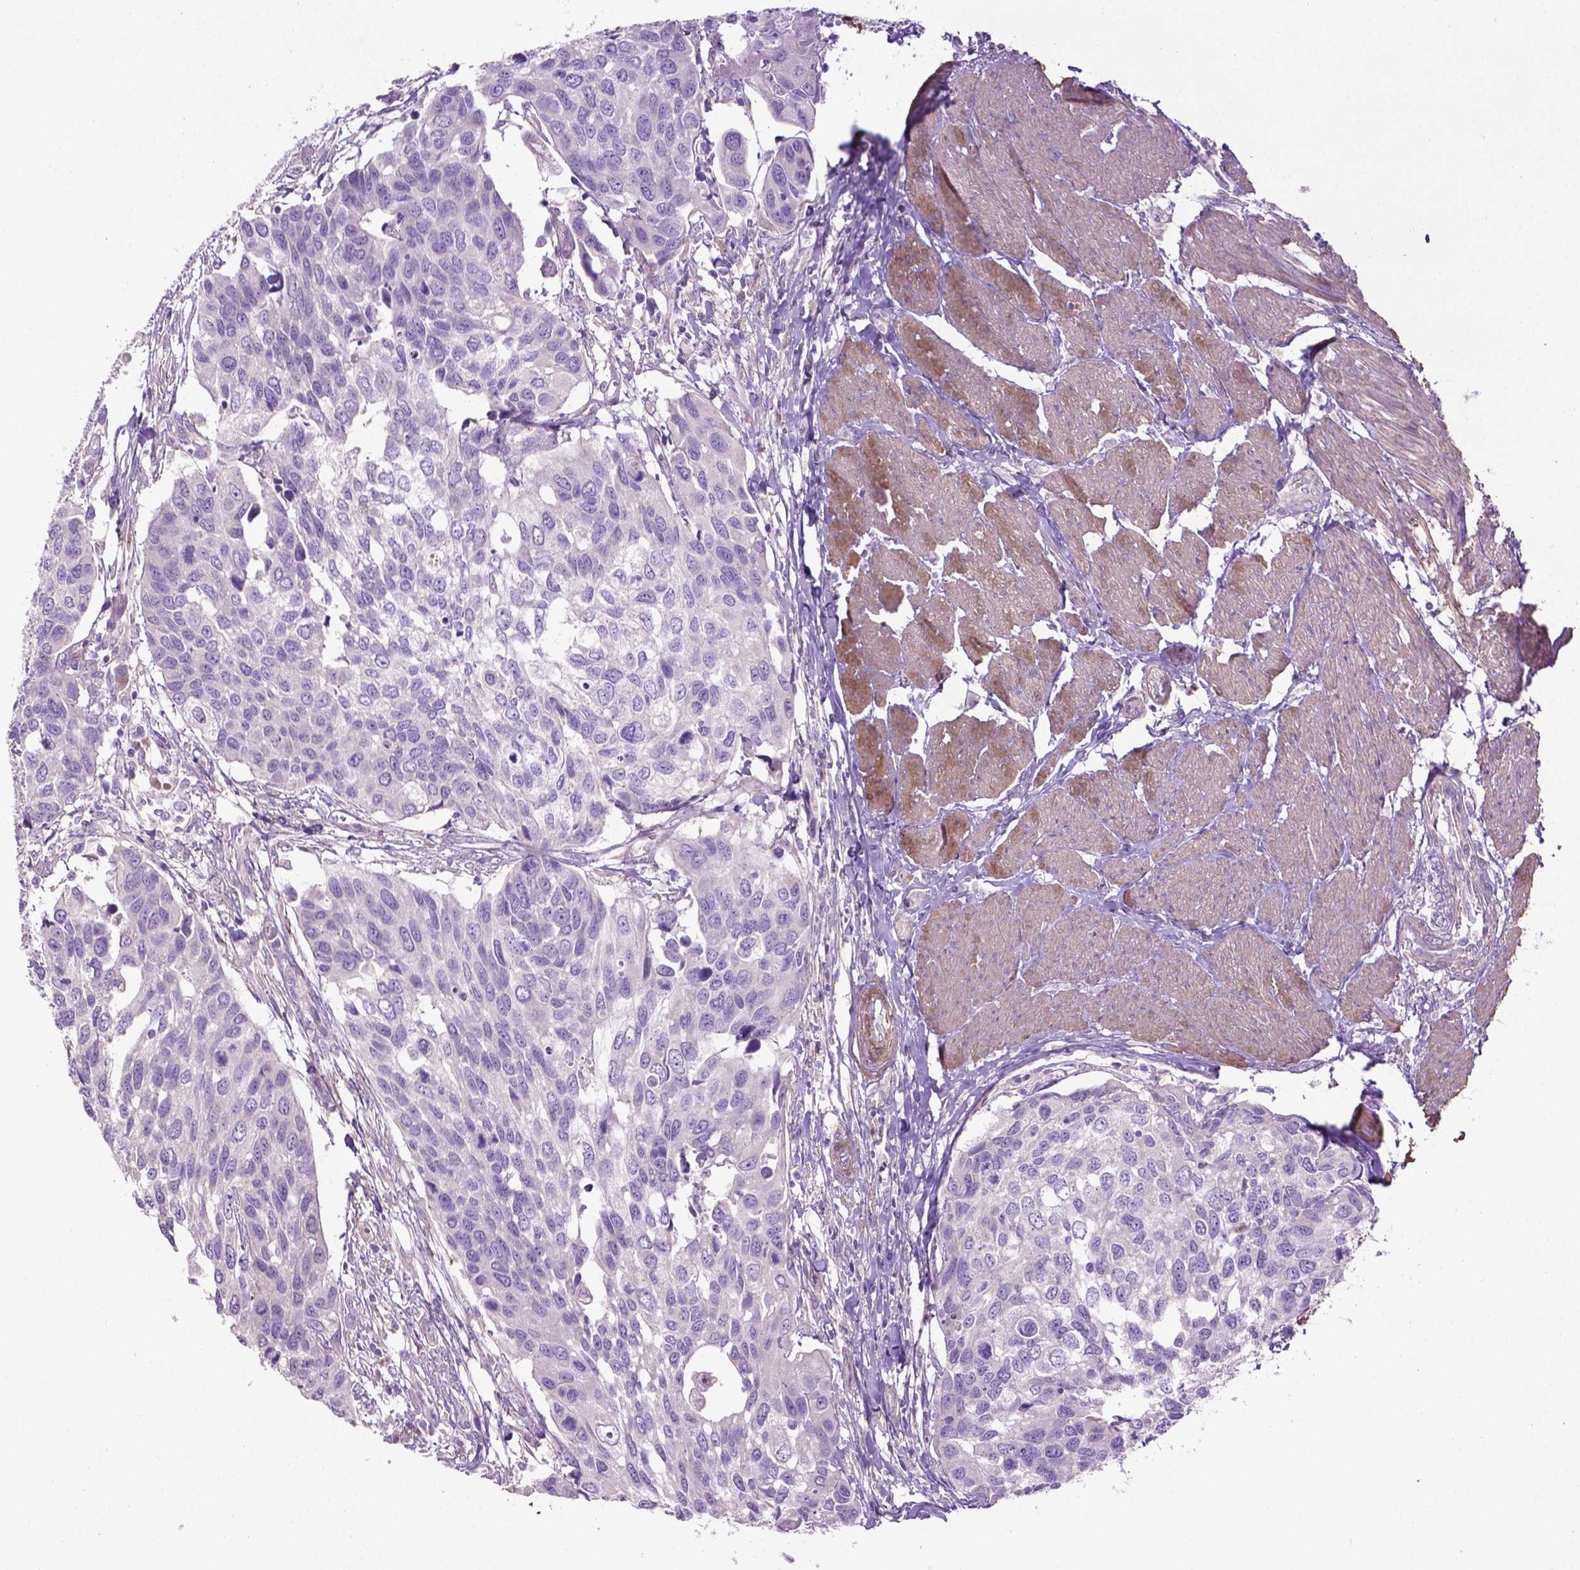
{"staining": {"intensity": "negative", "quantity": "none", "location": "none"}, "tissue": "urothelial cancer", "cell_type": "Tumor cells", "image_type": "cancer", "snomed": [{"axis": "morphology", "description": "Urothelial carcinoma, High grade"}, {"axis": "topography", "description": "Urinary bladder"}], "caption": "Immunohistochemical staining of human high-grade urothelial carcinoma shows no significant expression in tumor cells. Nuclei are stained in blue.", "gene": "AQP10", "patient": {"sex": "male", "age": 60}}